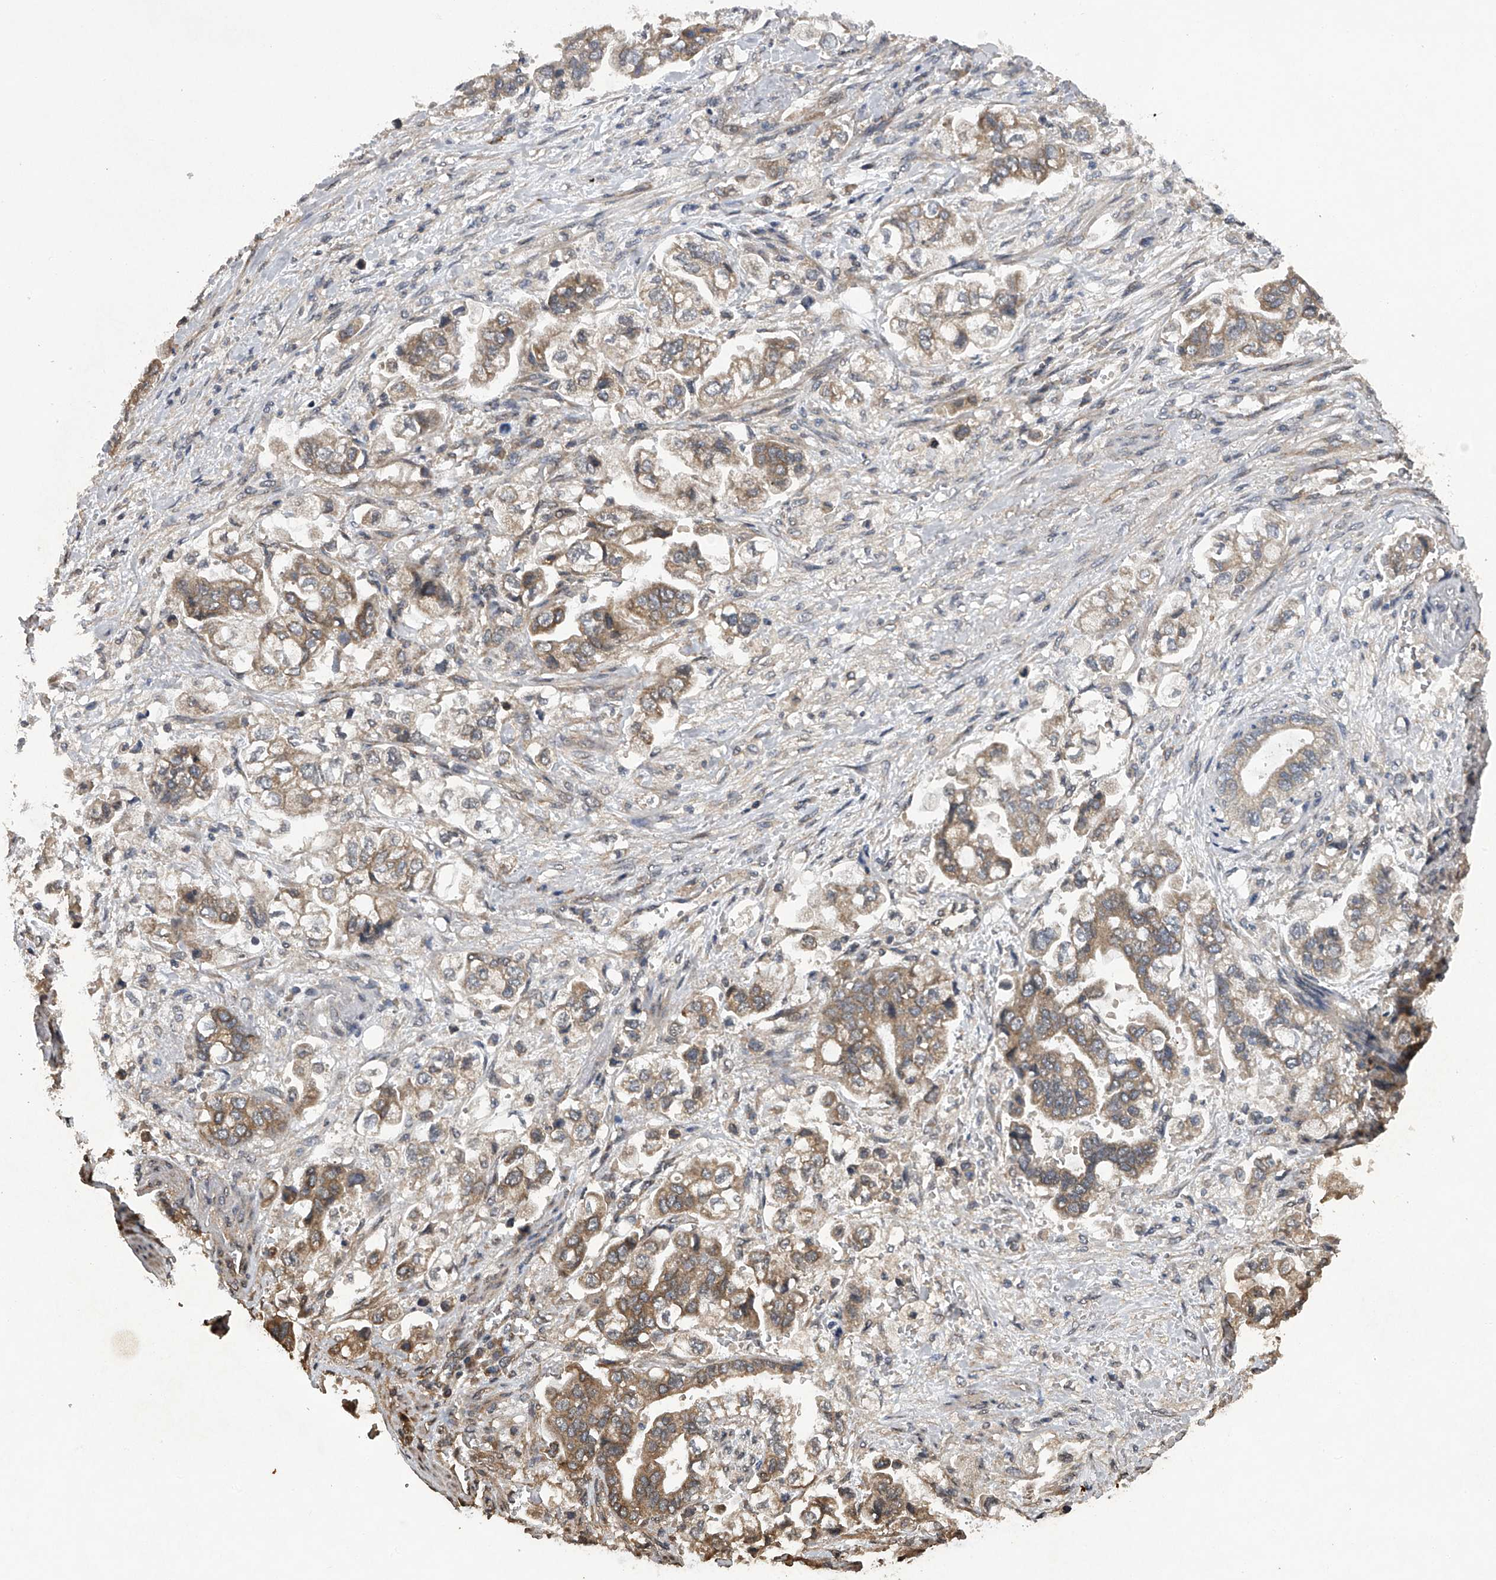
{"staining": {"intensity": "moderate", "quantity": ">75%", "location": "cytoplasmic/membranous"}, "tissue": "stomach cancer", "cell_type": "Tumor cells", "image_type": "cancer", "snomed": [{"axis": "morphology", "description": "Normal tissue, NOS"}, {"axis": "morphology", "description": "Adenocarcinoma, NOS"}, {"axis": "topography", "description": "Stomach"}], "caption": "Human stomach cancer (adenocarcinoma) stained with a brown dye demonstrates moderate cytoplasmic/membranous positive positivity in approximately >75% of tumor cells.", "gene": "RNF5", "patient": {"sex": "male", "age": 62}}